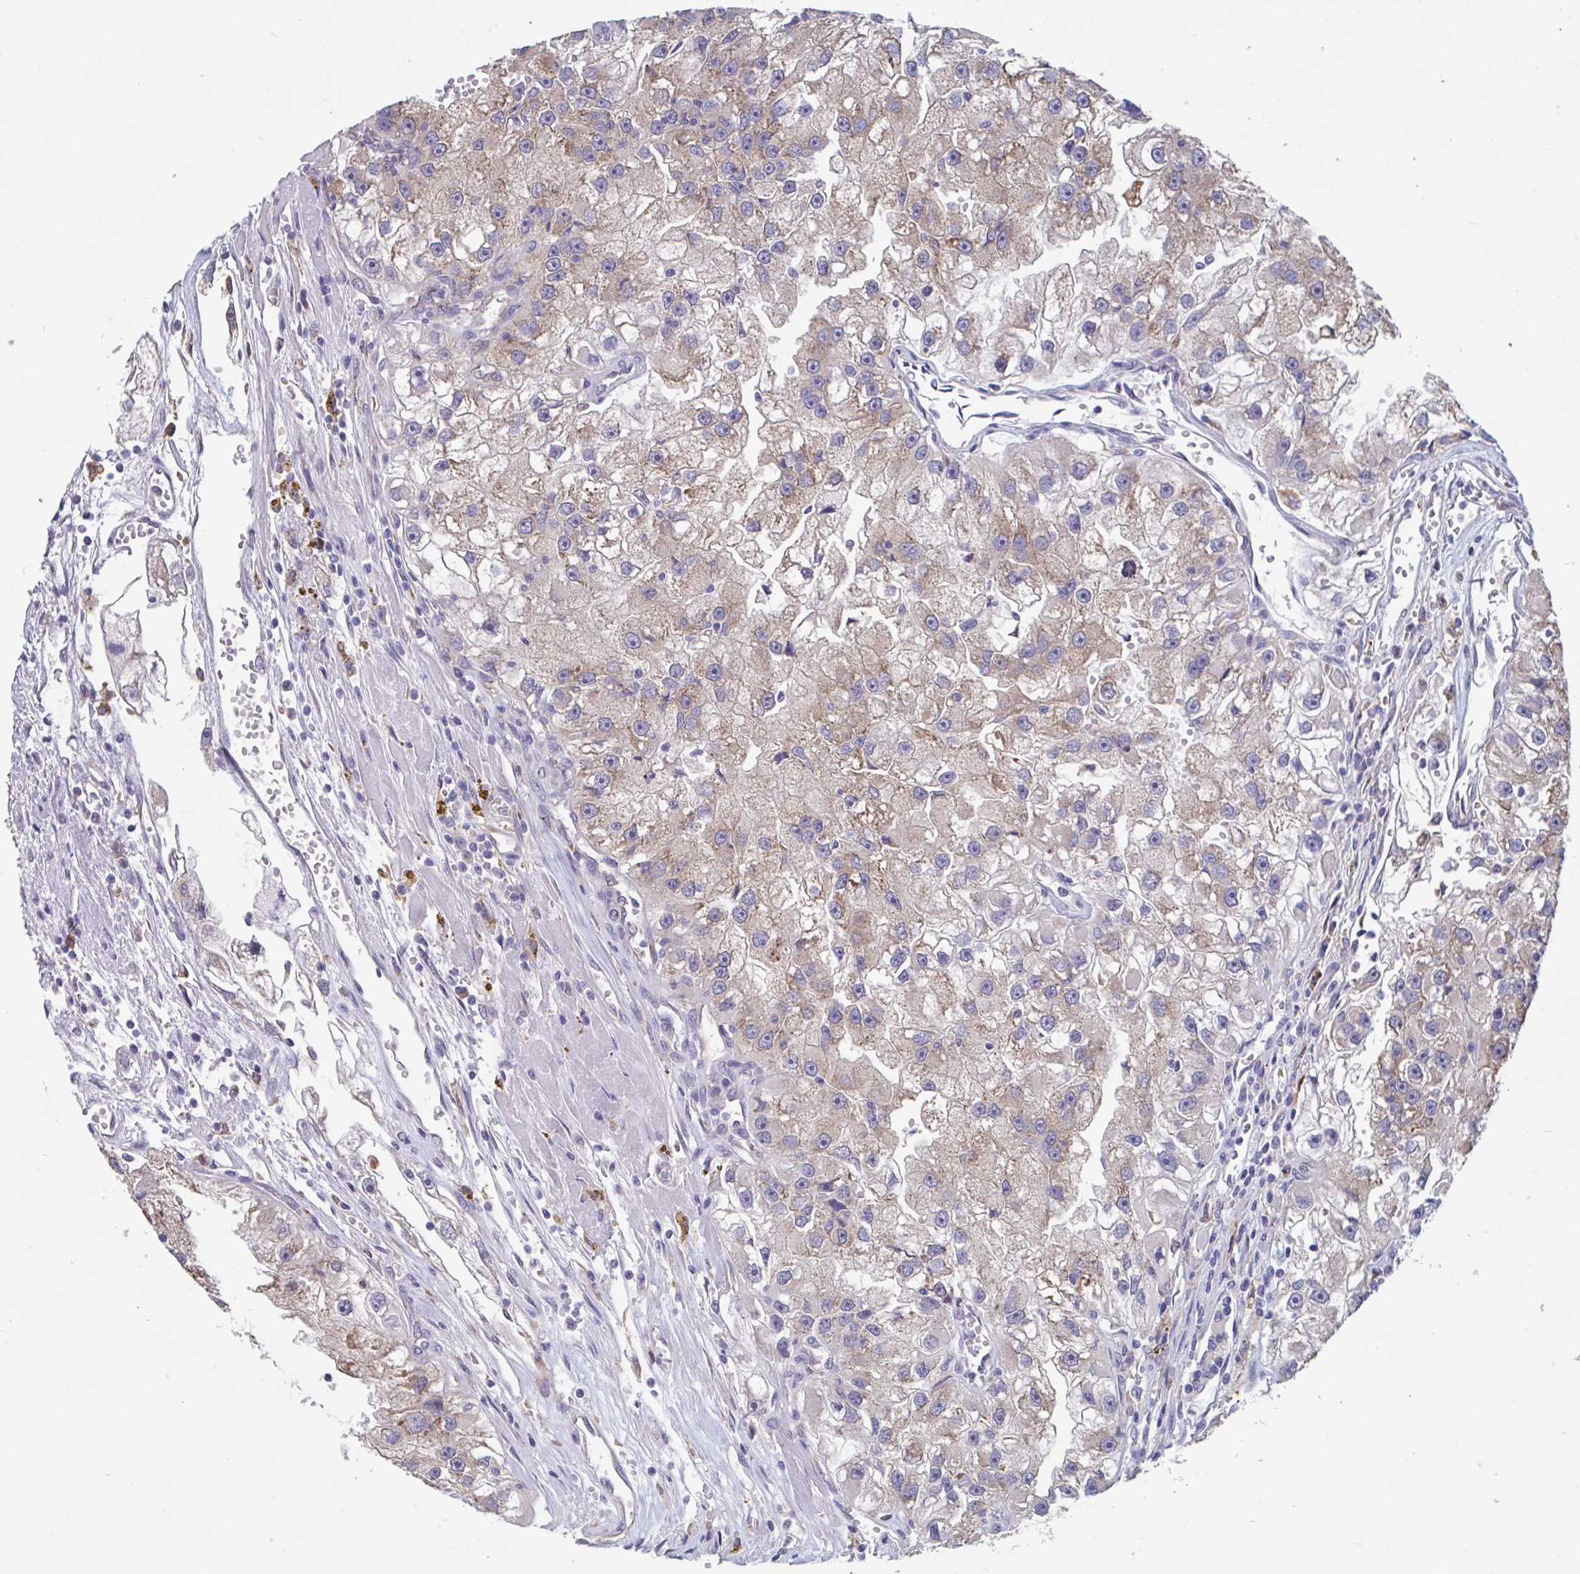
{"staining": {"intensity": "weak", "quantity": ">75%", "location": "cytoplasmic/membranous"}, "tissue": "renal cancer", "cell_type": "Tumor cells", "image_type": "cancer", "snomed": [{"axis": "morphology", "description": "Adenocarcinoma, NOS"}, {"axis": "topography", "description": "Kidney"}], "caption": "High-magnification brightfield microscopy of adenocarcinoma (renal) stained with DAB (3,3'-diaminobenzidine) (brown) and counterstained with hematoxylin (blue). tumor cells exhibit weak cytoplasmic/membranous expression is present in about>75% of cells.", "gene": "SNX8", "patient": {"sex": "male", "age": 63}}